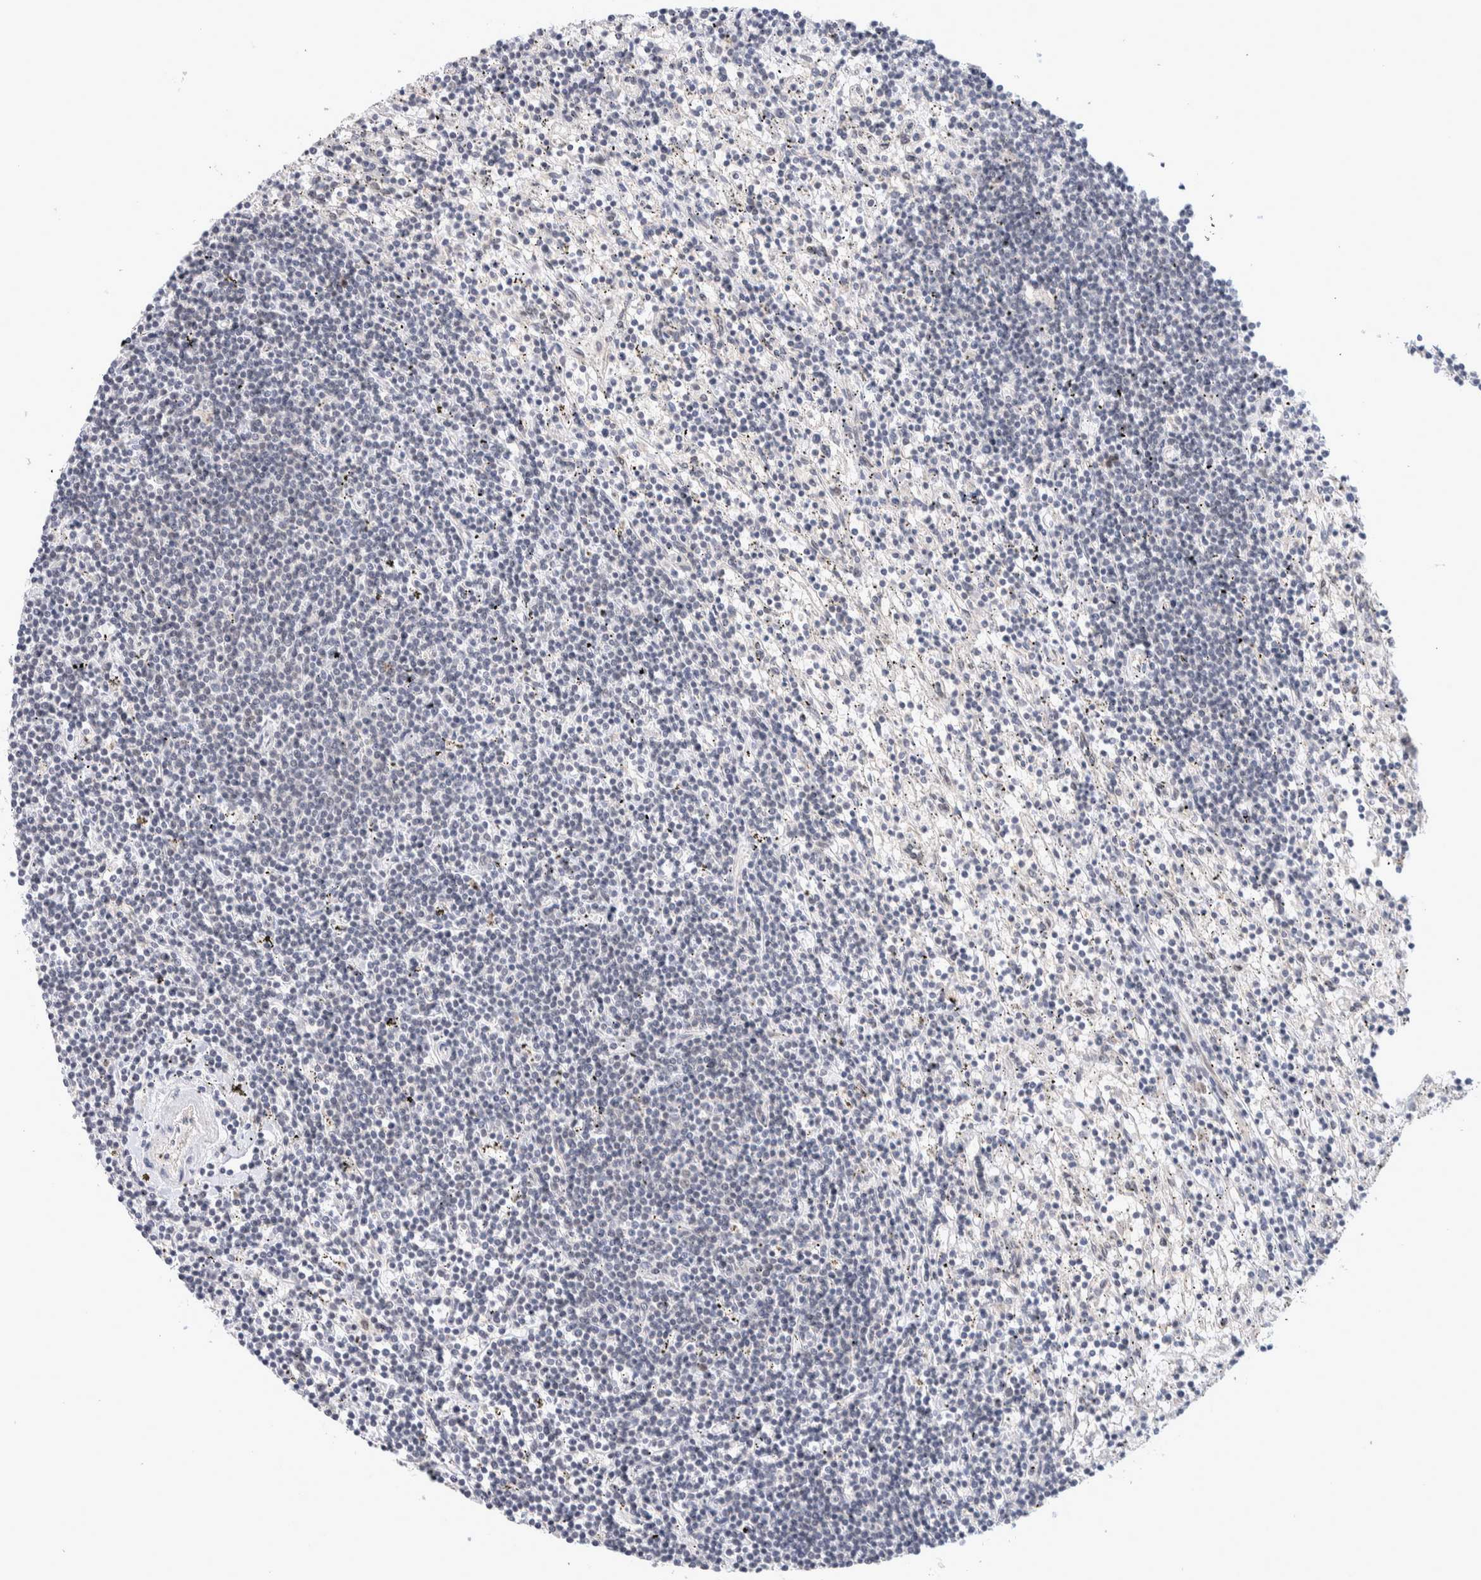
{"staining": {"intensity": "negative", "quantity": "none", "location": "none"}, "tissue": "lymphoma", "cell_type": "Tumor cells", "image_type": "cancer", "snomed": [{"axis": "morphology", "description": "Malignant lymphoma, non-Hodgkin's type, Low grade"}, {"axis": "topography", "description": "Spleen"}], "caption": "Protein analysis of low-grade malignant lymphoma, non-Hodgkin's type reveals no significant expression in tumor cells.", "gene": "CRAT", "patient": {"sex": "male", "age": 76}}